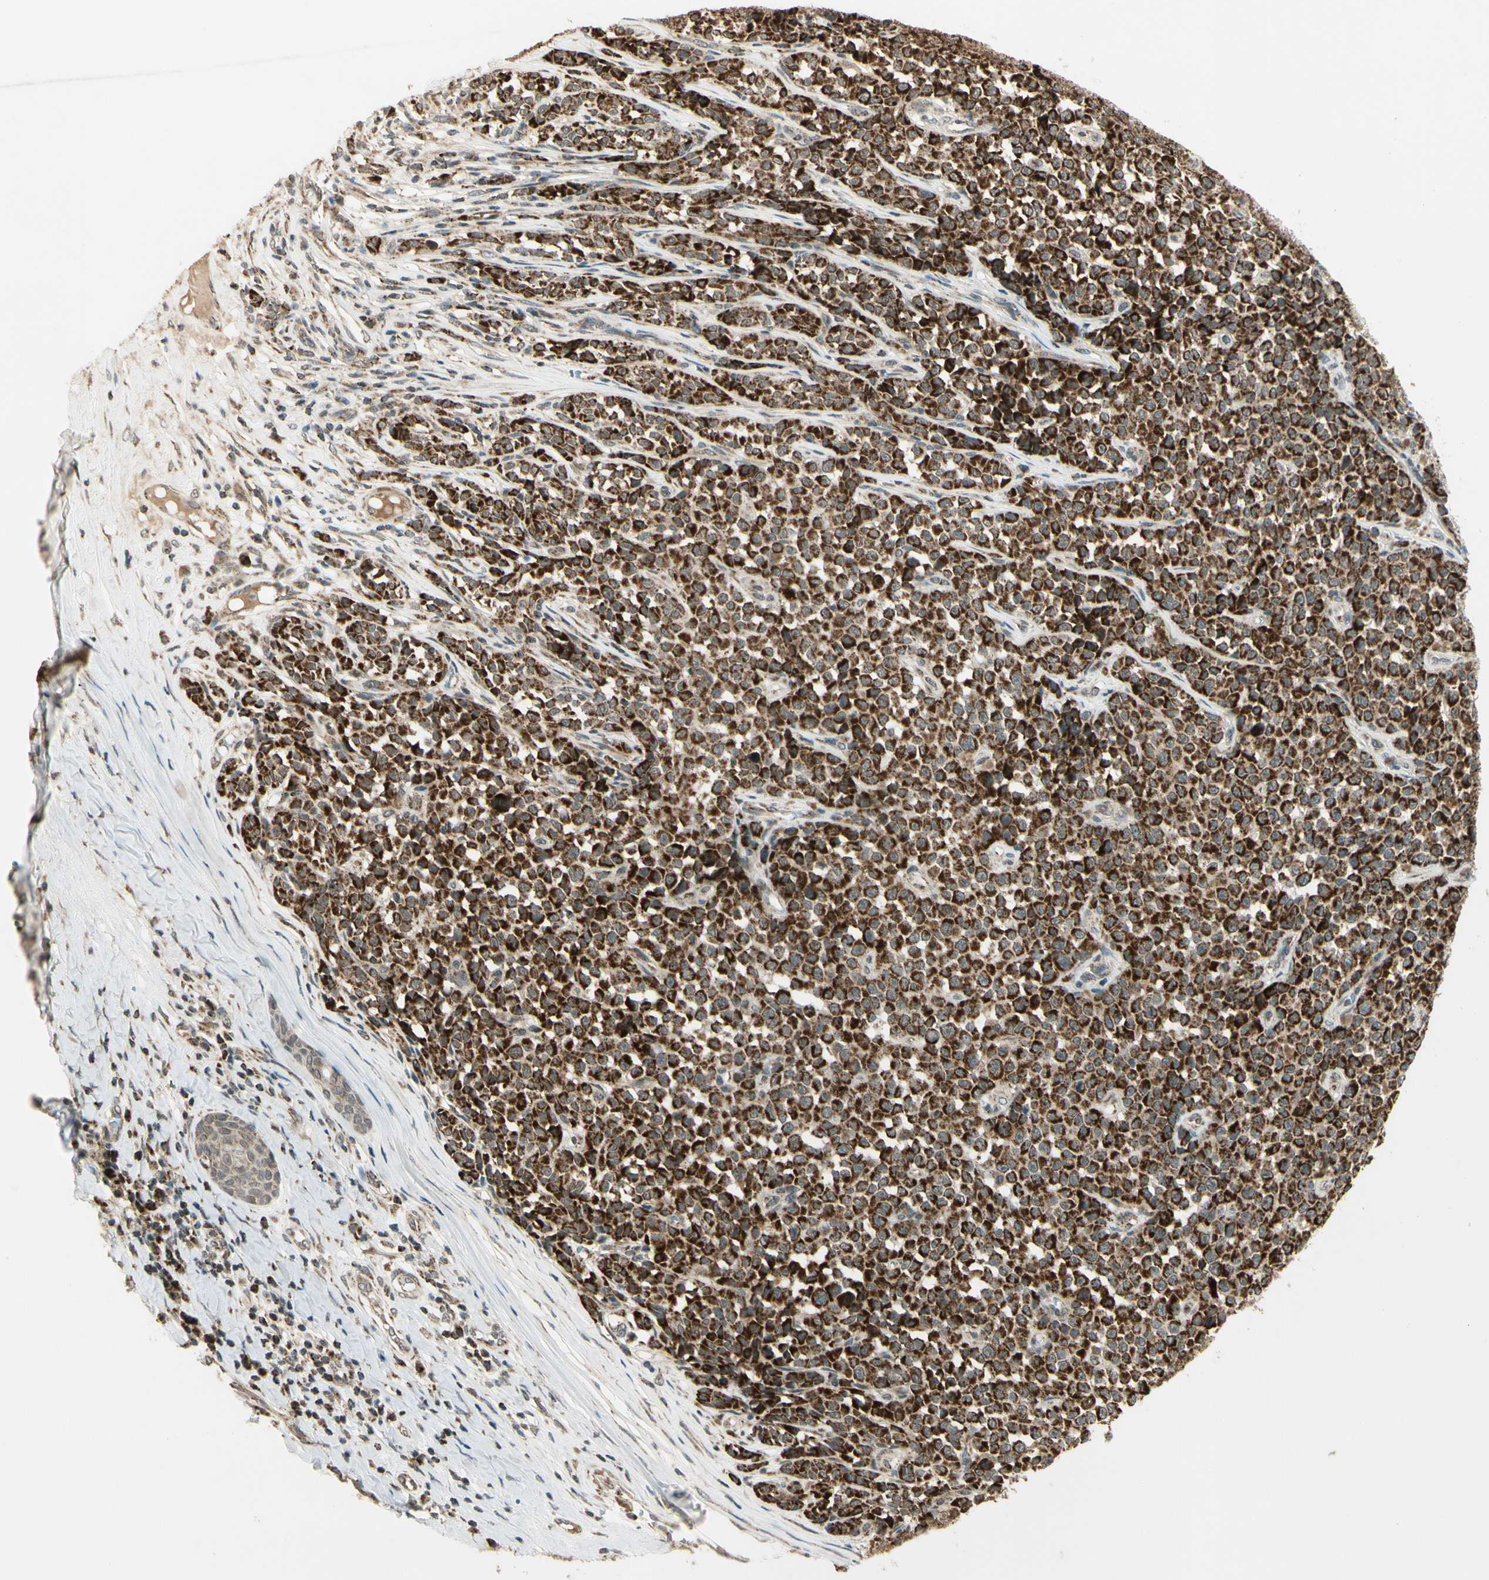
{"staining": {"intensity": "strong", "quantity": ">75%", "location": "cytoplasmic/membranous"}, "tissue": "melanoma", "cell_type": "Tumor cells", "image_type": "cancer", "snomed": [{"axis": "morphology", "description": "Malignant melanoma, NOS"}, {"axis": "topography", "description": "Skin"}], "caption": "IHC photomicrograph of neoplastic tissue: malignant melanoma stained using immunohistochemistry (IHC) shows high levels of strong protein expression localized specifically in the cytoplasmic/membranous of tumor cells, appearing as a cytoplasmic/membranous brown color.", "gene": "KHDC4", "patient": {"sex": "female", "age": 82}}